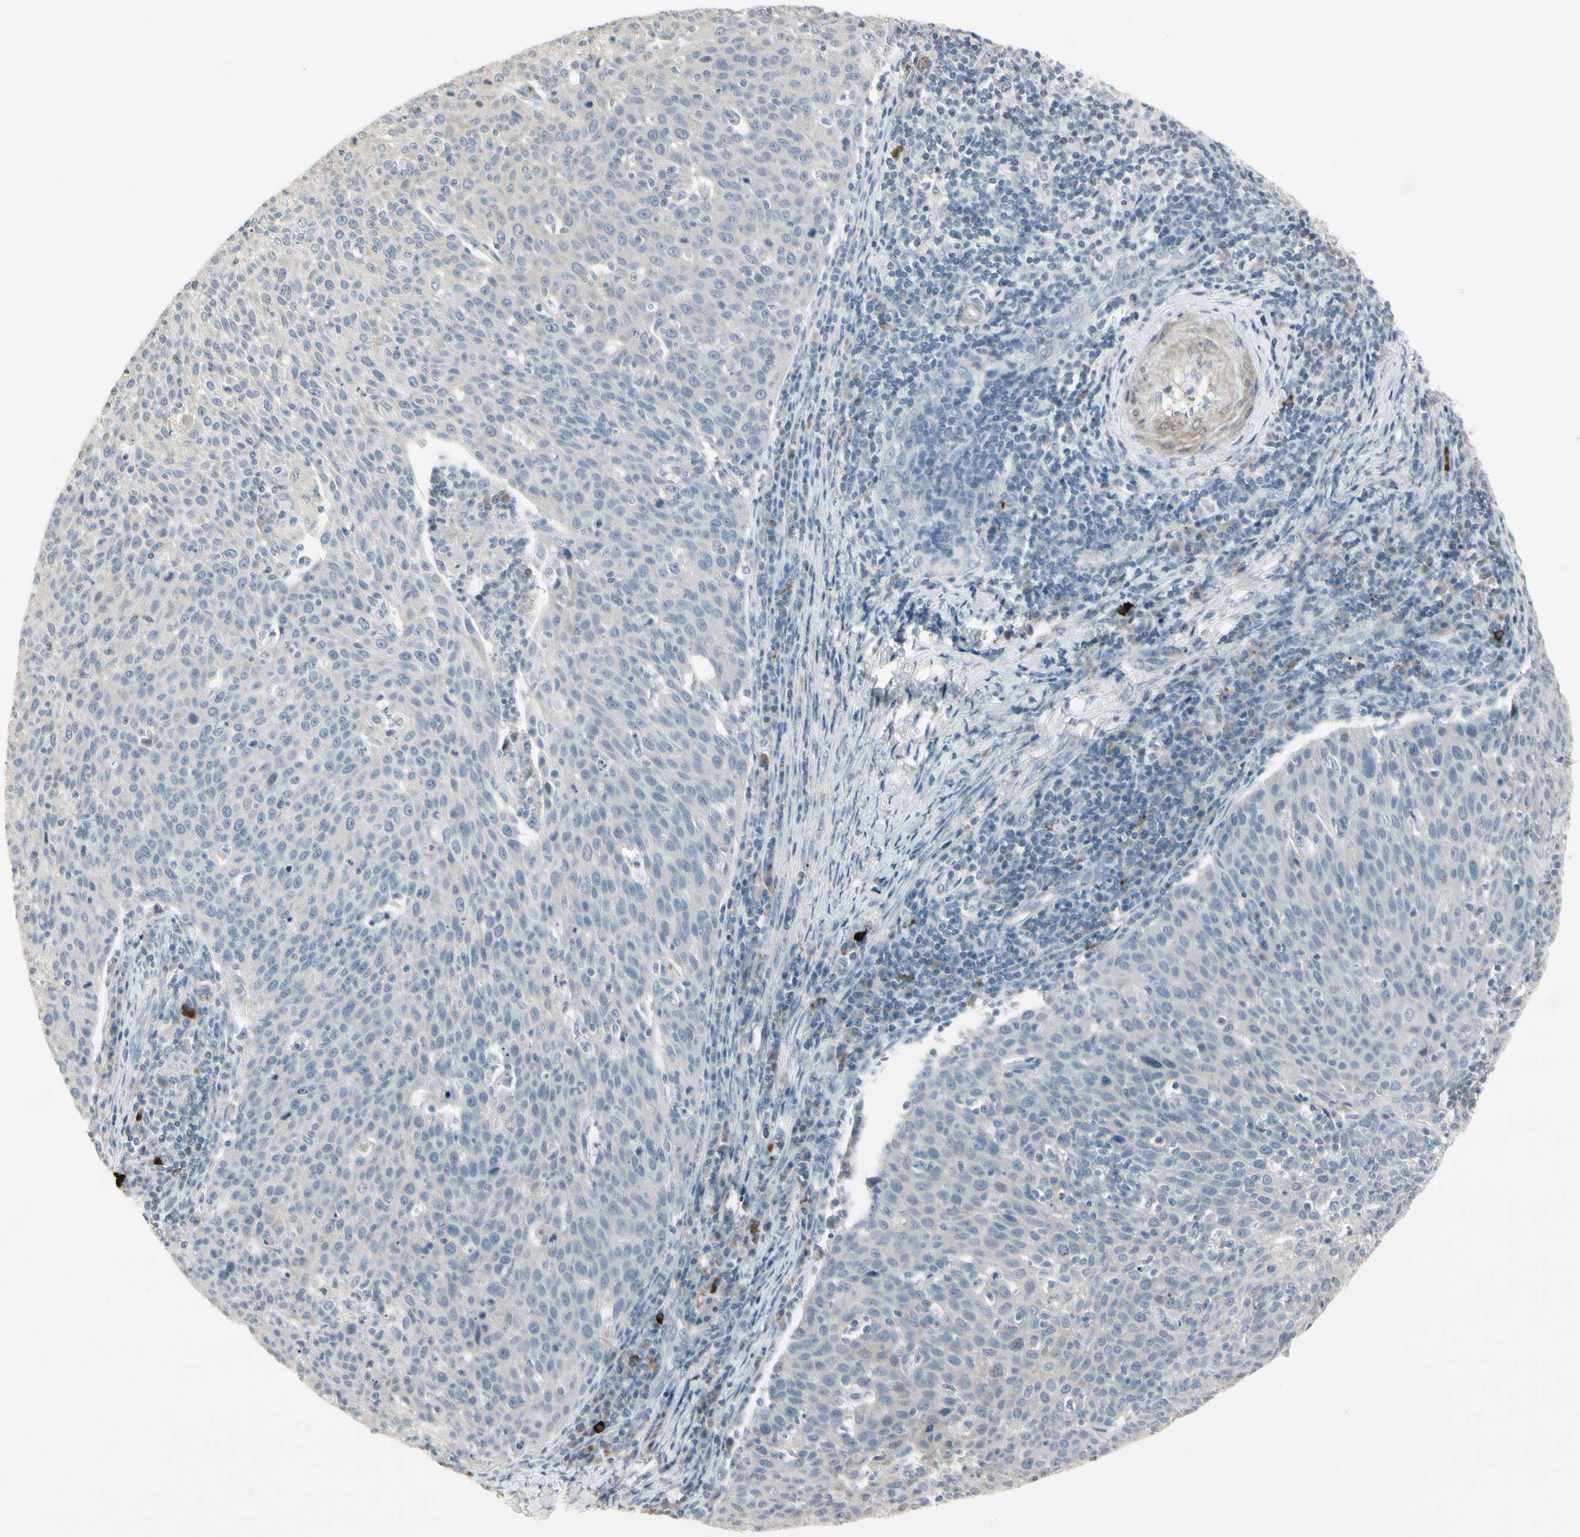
{"staining": {"intensity": "weak", "quantity": "<25%", "location": "cytoplasmic/membranous"}, "tissue": "cervical cancer", "cell_type": "Tumor cells", "image_type": "cancer", "snomed": [{"axis": "morphology", "description": "Squamous cell carcinoma, NOS"}, {"axis": "topography", "description": "Cervix"}], "caption": "Protein analysis of squamous cell carcinoma (cervical) displays no significant positivity in tumor cells.", "gene": "DMPK", "patient": {"sex": "female", "age": 38}}